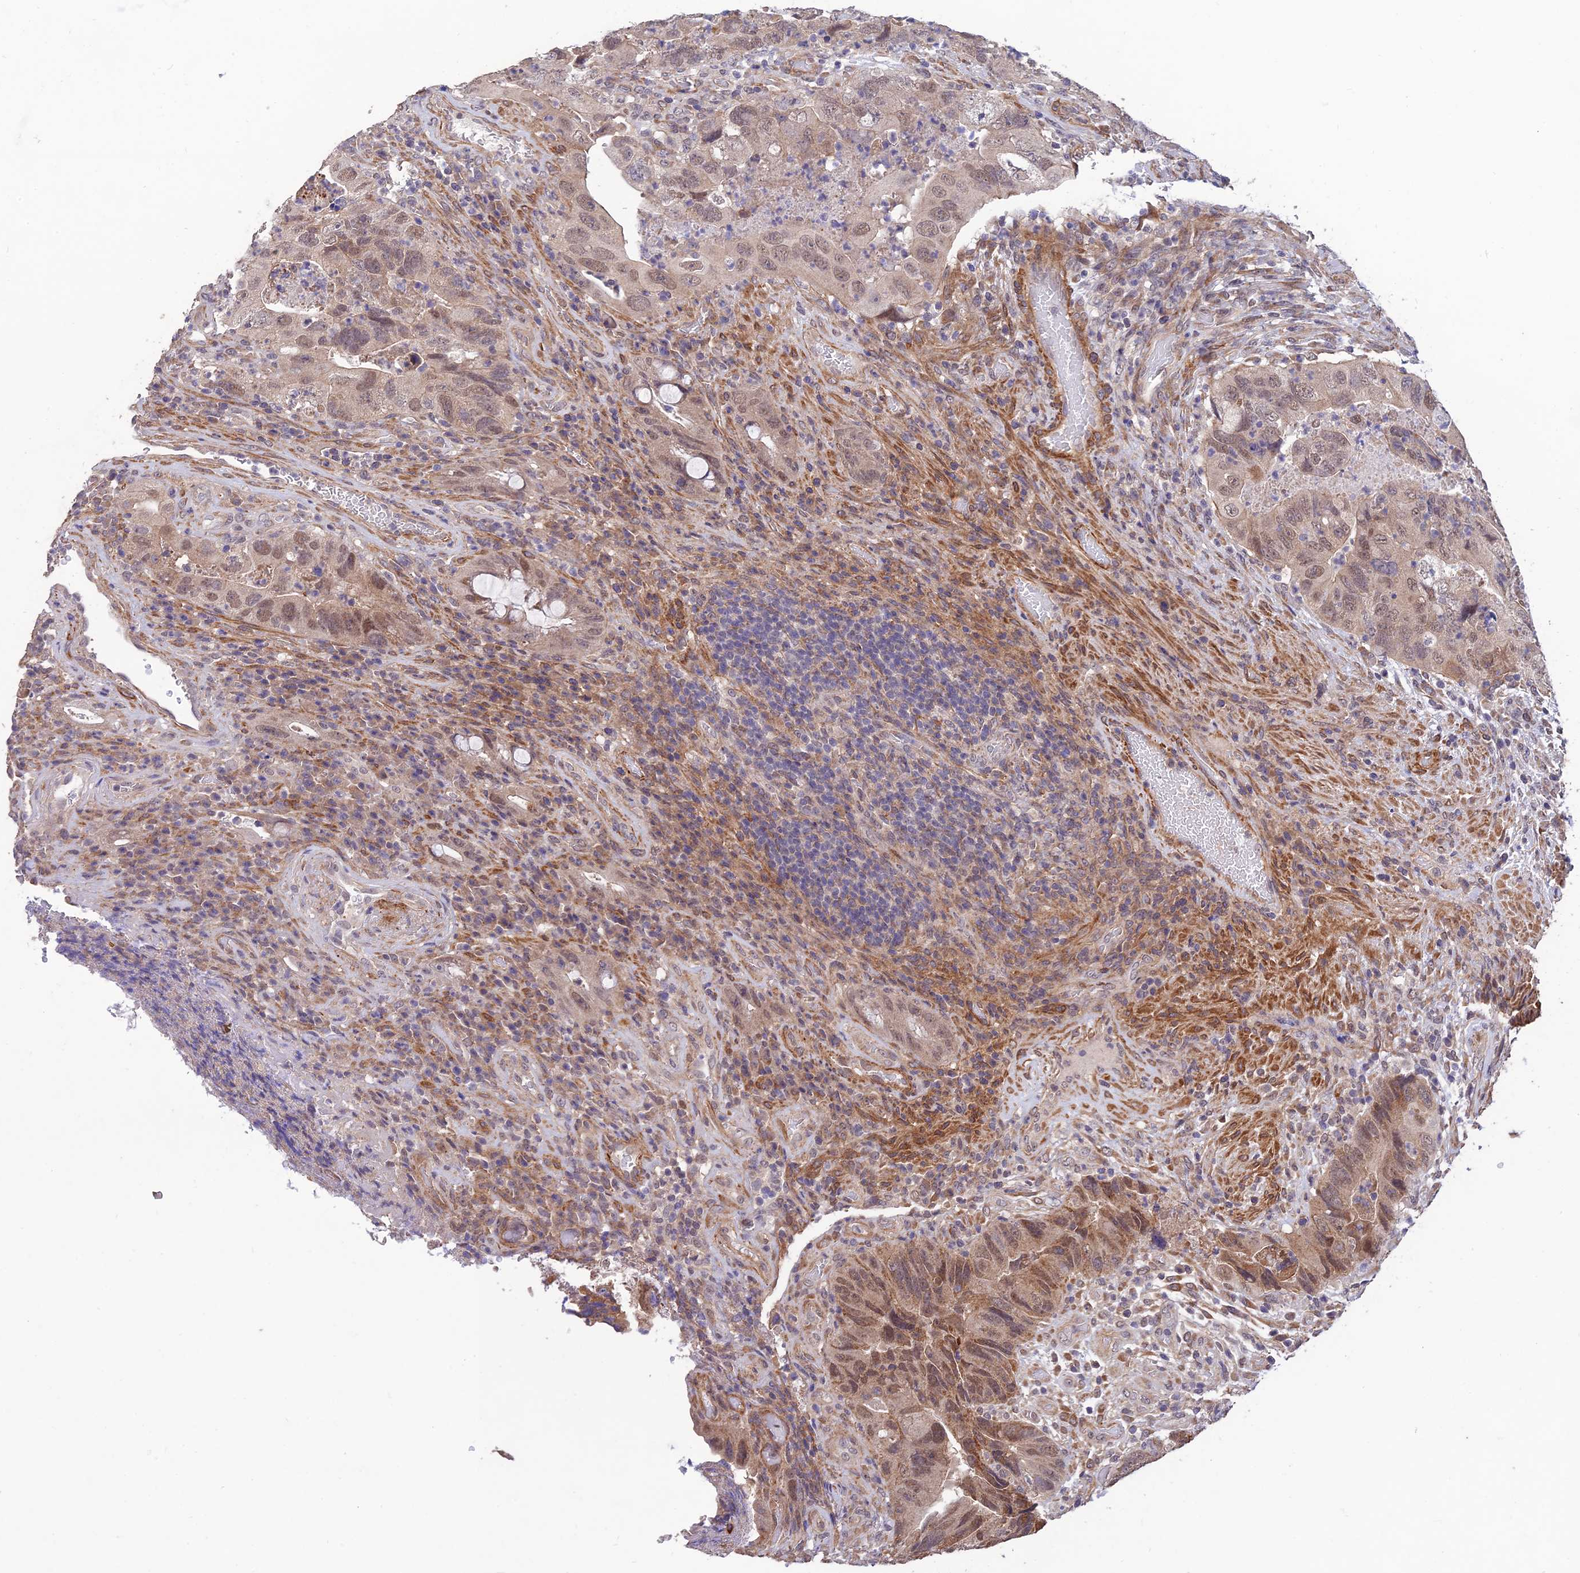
{"staining": {"intensity": "weak", "quantity": "25%-75%", "location": "nuclear"}, "tissue": "colorectal cancer", "cell_type": "Tumor cells", "image_type": "cancer", "snomed": [{"axis": "morphology", "description": "Adenocarcinoma, NOS"}, {"axis": "topography", "description": "Rectum"}], "caption": "High-power microscopy captured an immunohistochemistry (IHC) histopathology image of colorectal cancer (adenocarcinoma), revealing weak nuclear staining in about 25%-75% of tumor cells.", "gene": "PAGR1", "patient": {"sex": "male", "age": 63}}